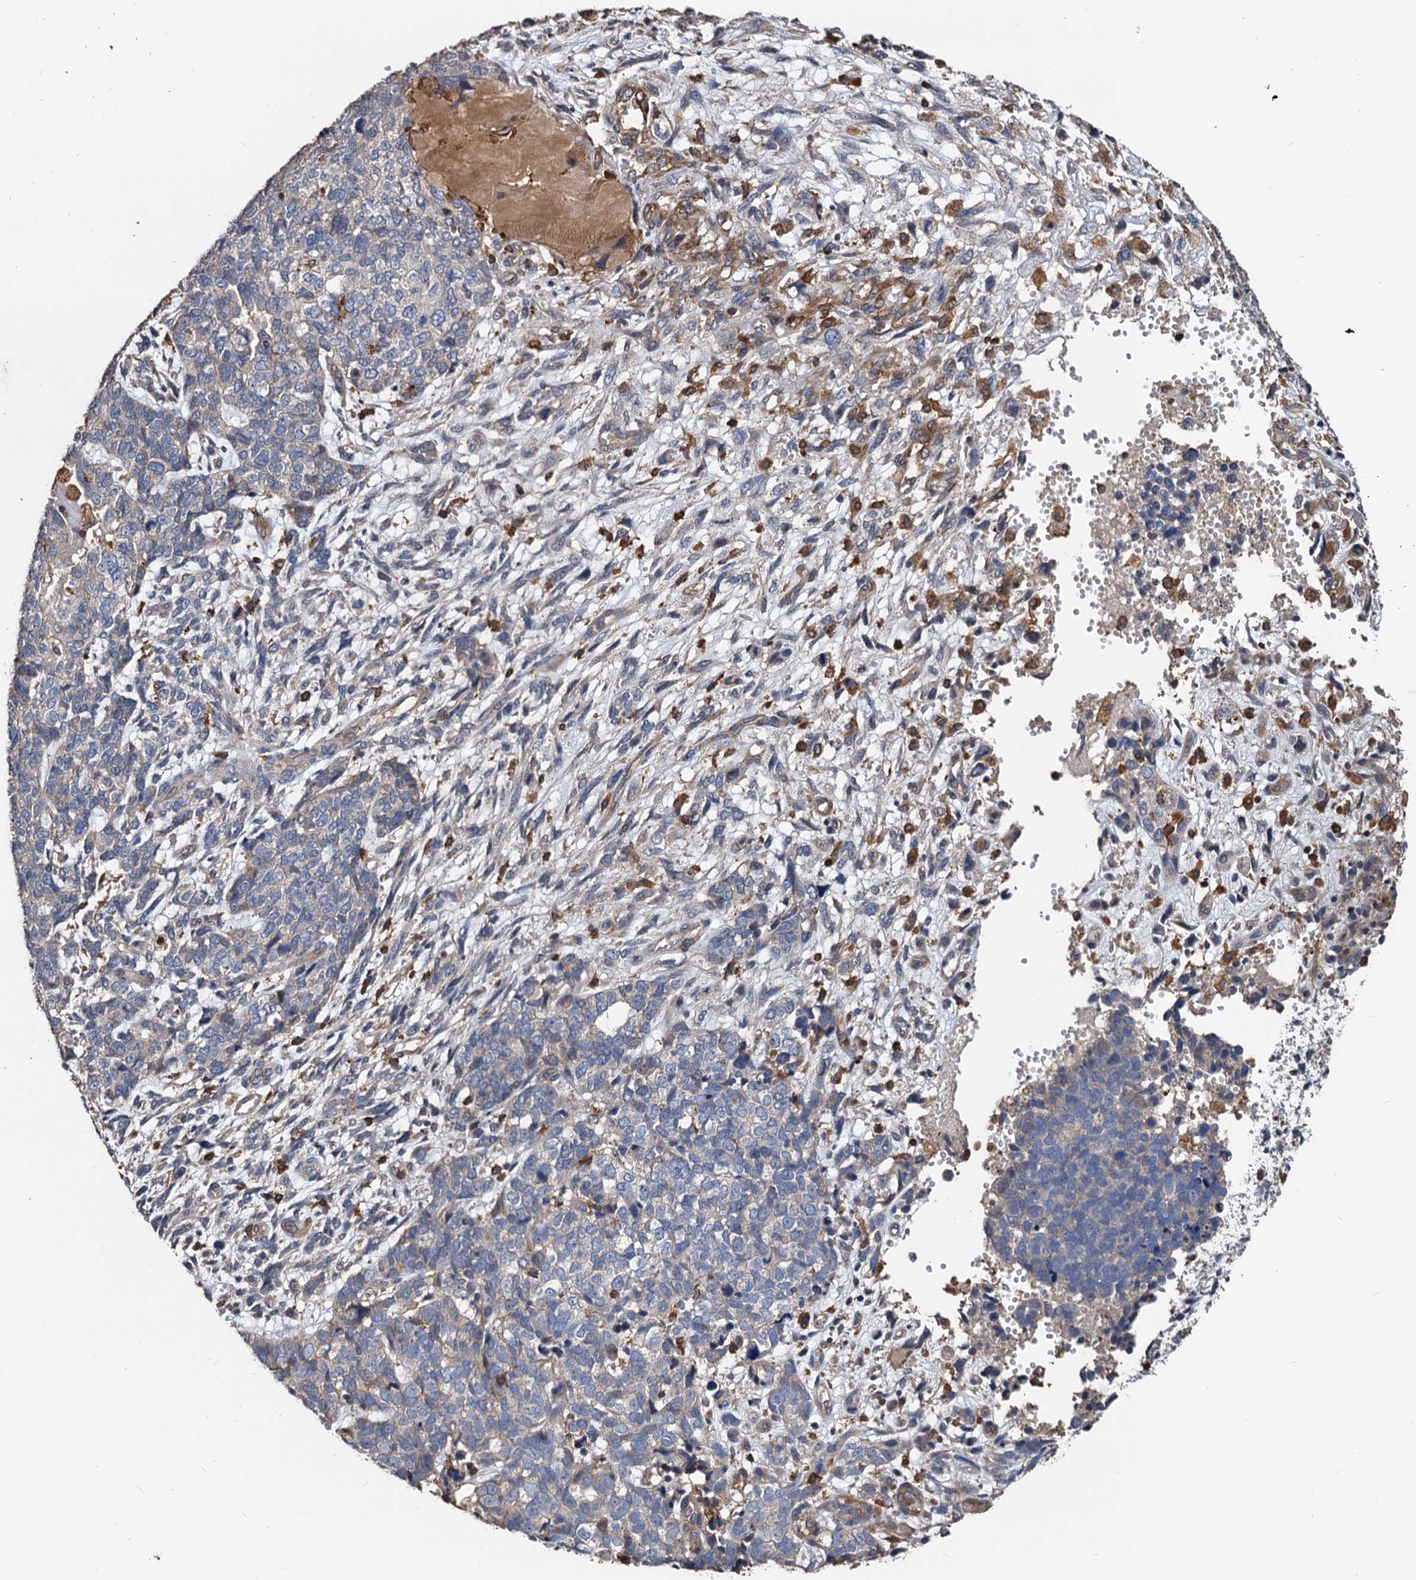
{"staining": {"intensity": "weak", "quantity": "<25%", "location": "cytoplasmic/membranous"}, "tissue": "cervical cancer", "cell_type": "Tumor cells", "image_type": "cancer", "snomed": [{"axis": "morphology", "description": "Squamous cell carcinoma, NOS"}, {"axis": "topography", "description": "Cervix"}], "caption": "There is no significant positivity in tumor cells of cervical cancer (squamous cell carcinoma).", "gene": "LCP2", "patient": {"sex": "female", "age": 63}}